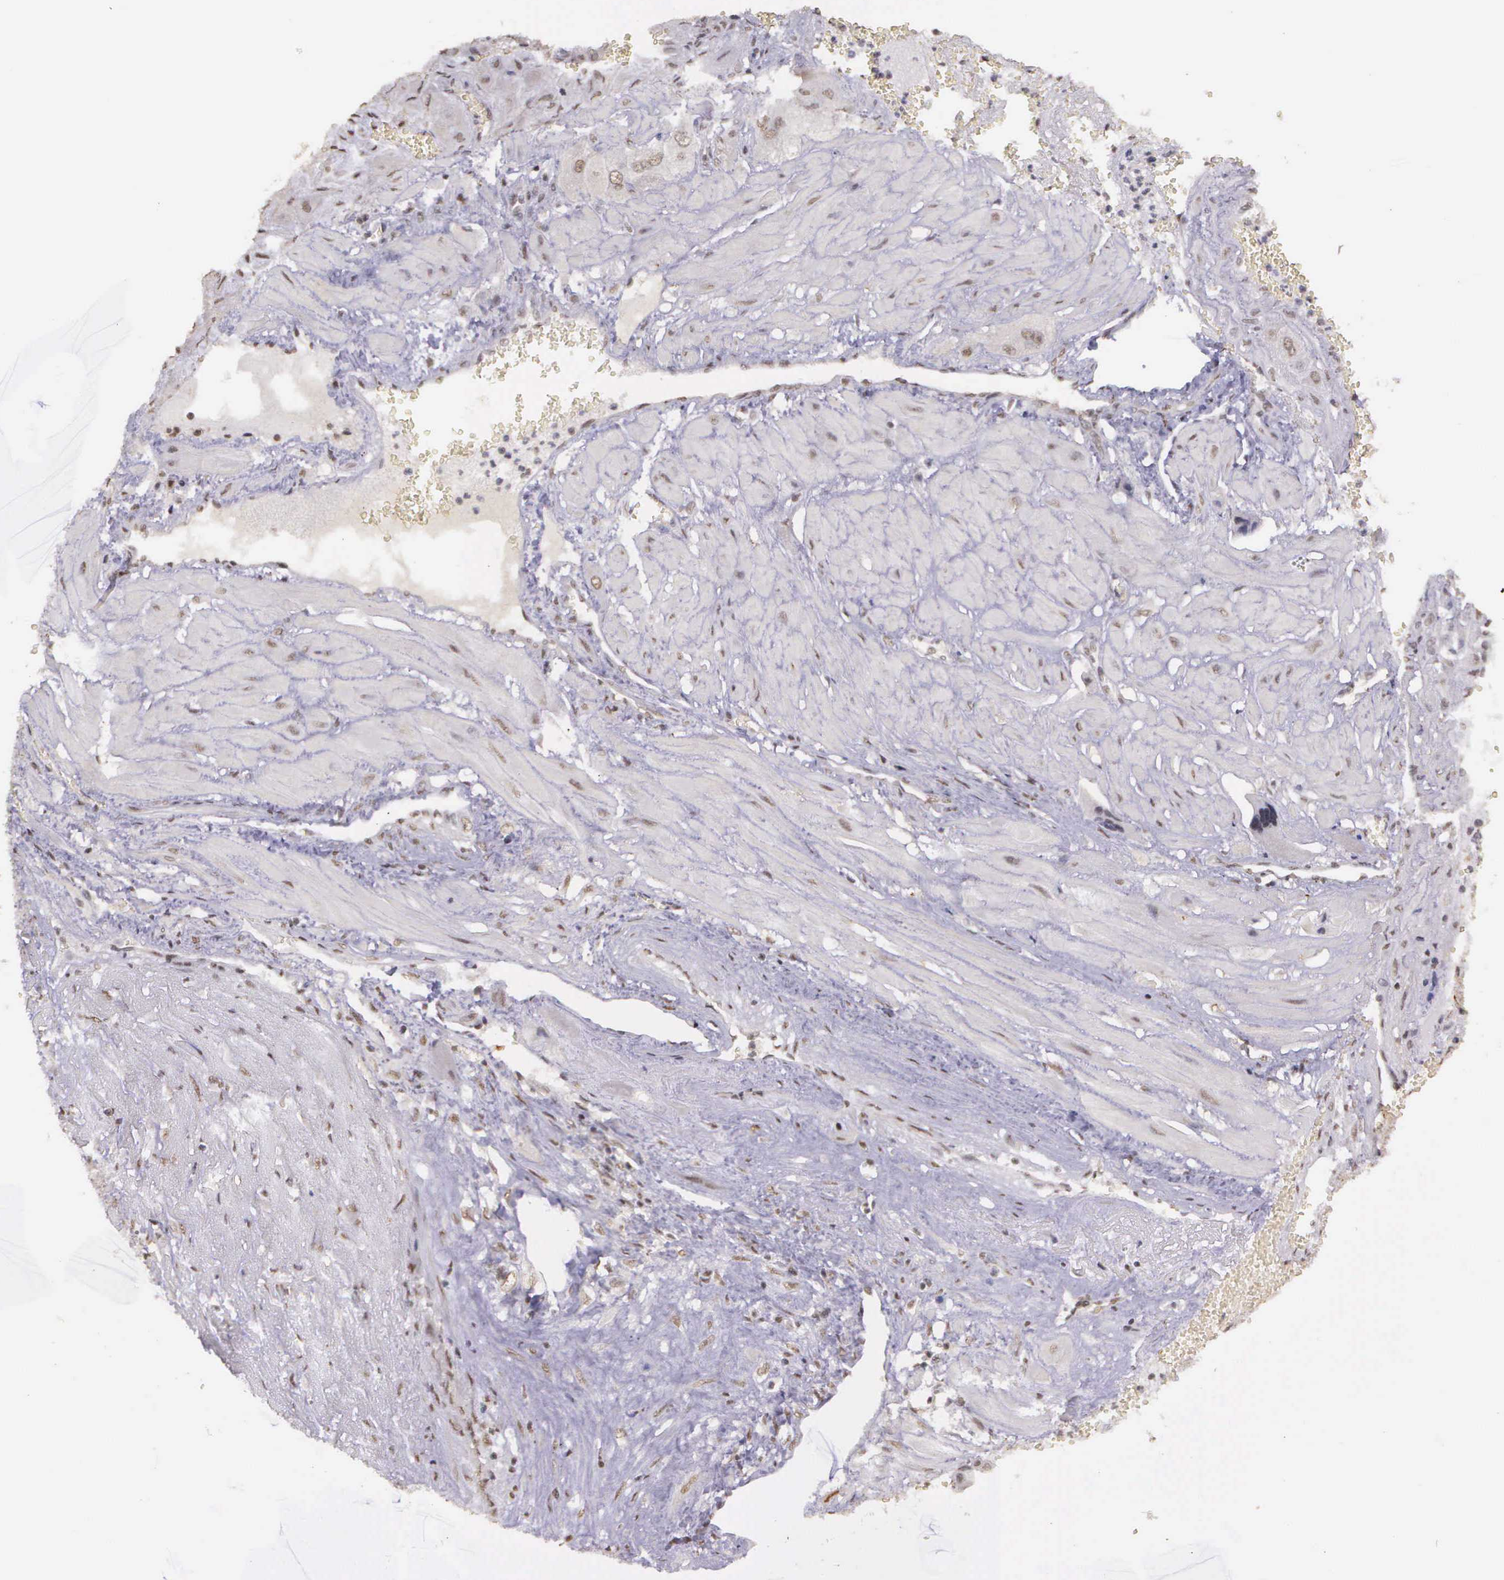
{"staining": {"intensity": "weak", "quantity": "<25%", "location": "nuclear"}, "tissue": "cervical cancer", "cell_type": "Tumor cells", "image_type": "cancer", "snomed": [{"axis": "morphology", "description": "Squamous cell carcinoma, NOS"}, {"axis": "topography", "description": "Cervix"}], "caption": "High power microscopy image of an immunohistochemistry (IHC) micrograph of squamous cell carcinoma (cervical), revealing no significant staining in tumor cells. (DAB immunohistochemistry visualized using brightfield microscopy, high magnification).", "gene": "ARMCX5", "patient": {"sex": "female", "age": 34}}